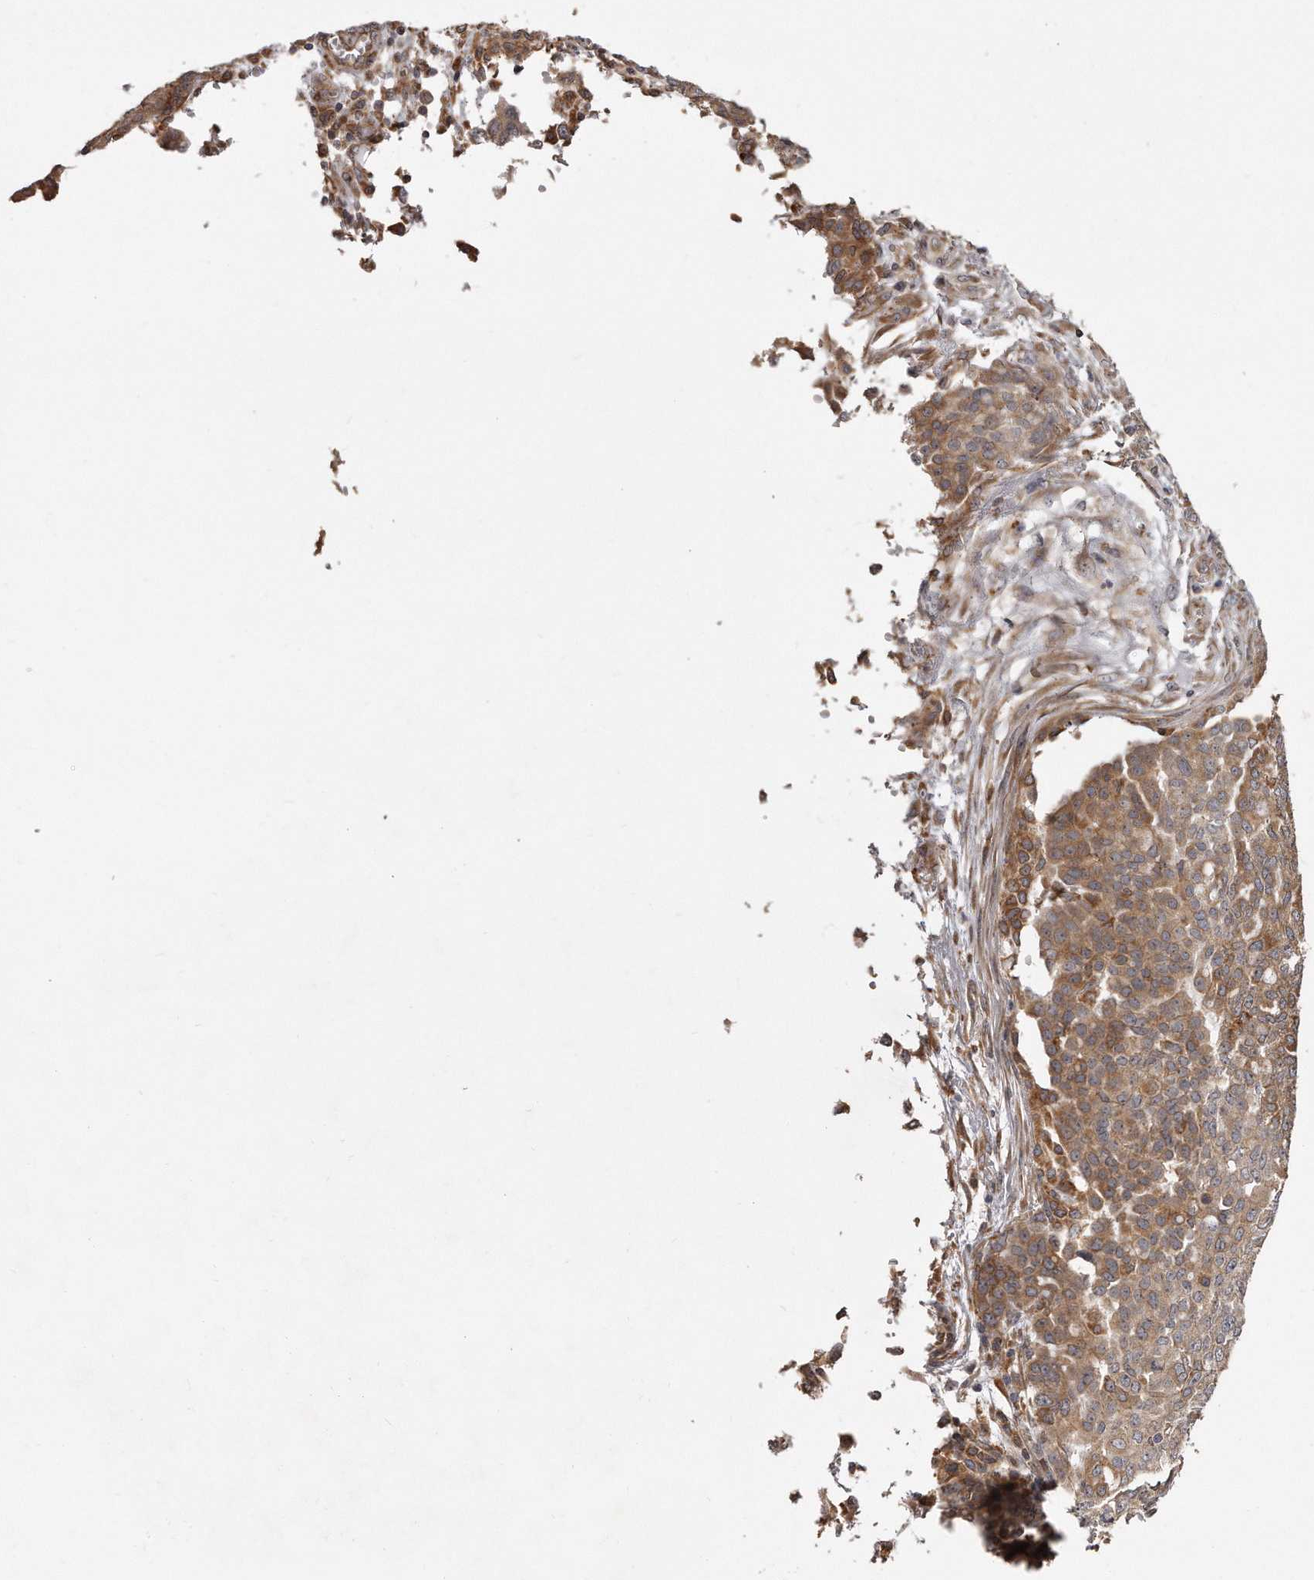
{"staining": {"intensity": "moderate", "quantity": "<25%", "location": "cytoplasmic/membranous"}, "tissue": "ovarian cancer", "cell_type": "Tumor cells", "image_type": "cancer", "snomed": [{"axis": "morphology", "description": "Cystadenocarcinoma, serous, NOS"}, {"axis": "topography", "description": "Soft tissue"}, {"axis": "topography", "description": "Ovary"}], "caption": "The immunohistochemical stain highlights moderate cytoplasmic/membranous staining in tumor cells of ovarian cancer (serous cystadenocarcinoma) tissue.", "gene": "TRAPPC14", "patient": {"sex": "female", "age": 57}}